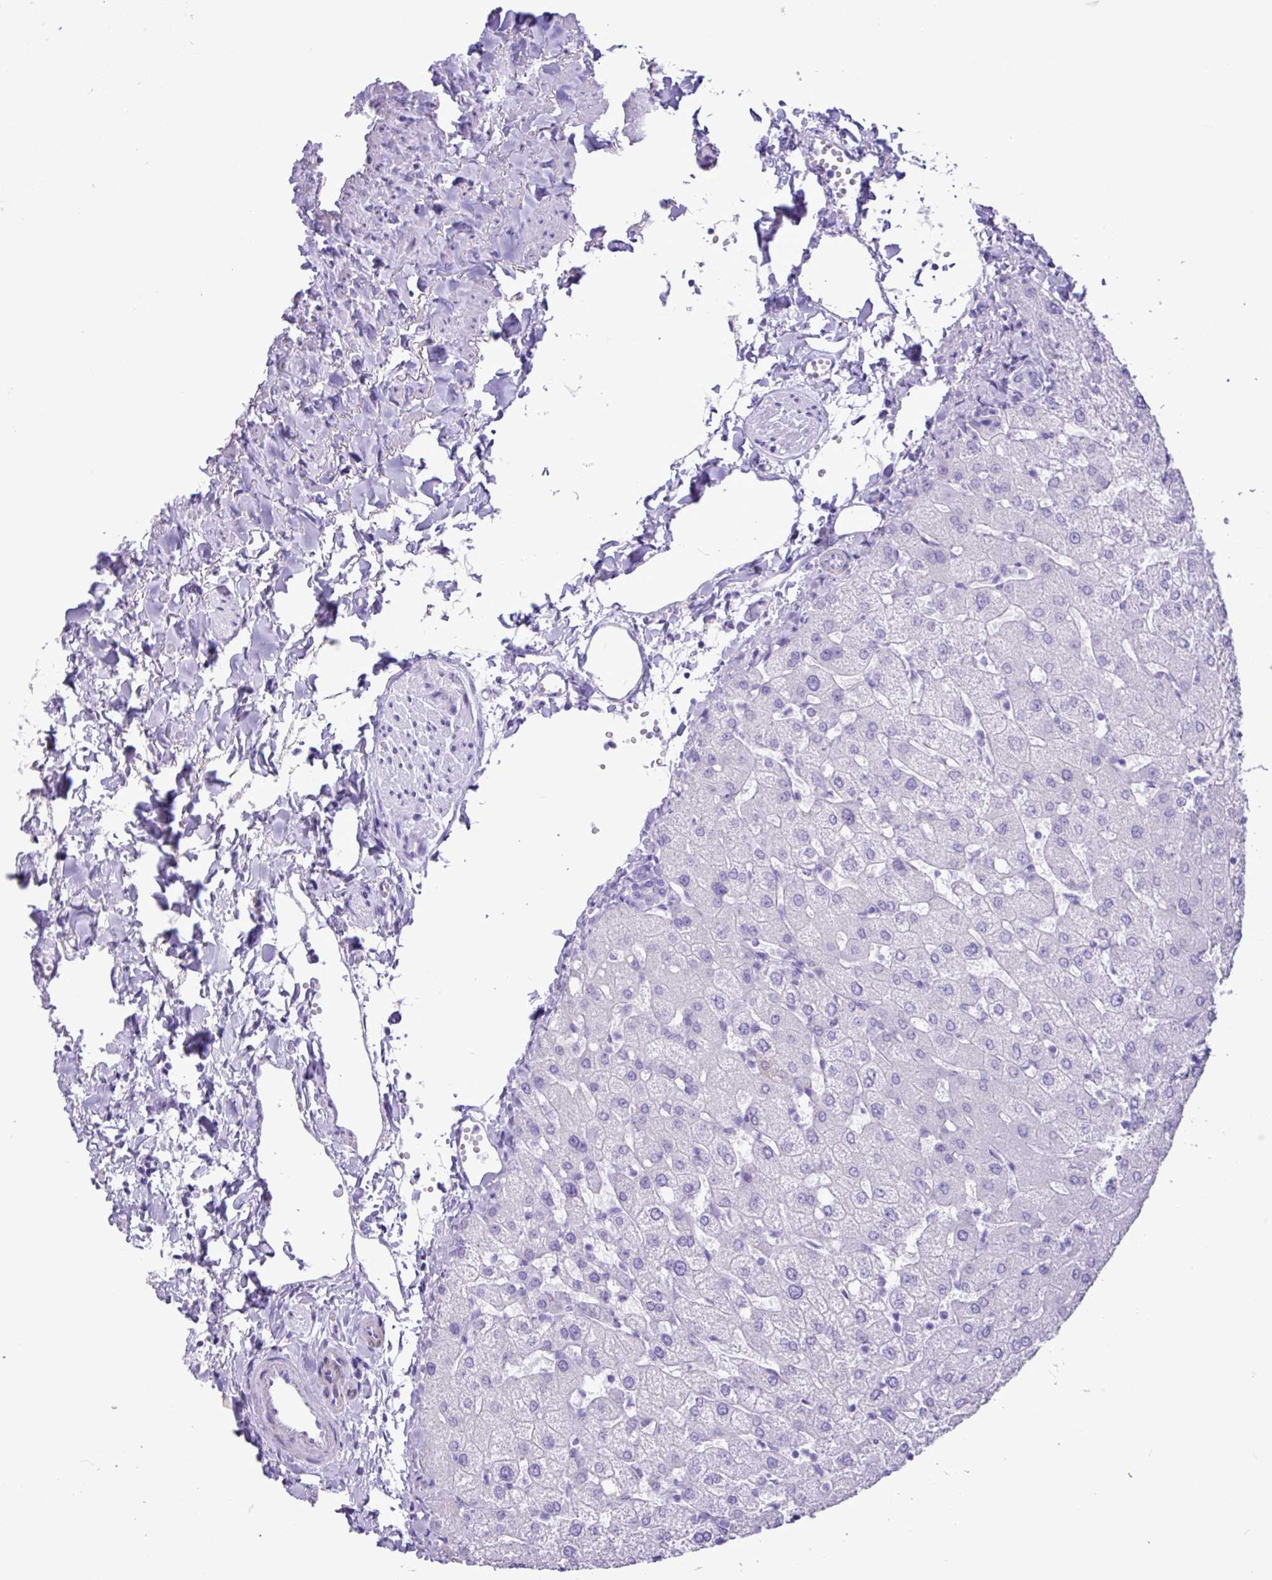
{"staining": {"intensity": "negative", "quantity": "none", "location": "none"}, "tissue": "liver", "cell_type": "Cholangiocytes", "image_type": "normal", "snomed": [{"axis": "morphology", "description": "Normal tissue, NOS"}, {"axis": "topography", "description": "Liver"}], "caption": "DAB (3,3'-diaminobenzidine) immunohistochemical staining of unremarkable human liver displays no significant expression in cholangiocytes. Brightfield microscopy of immunohistochemistry (IHC) stained with DAB (3,3'-diaminobenzidine) (brown) and hematoxylin (blue), captured at high magnification.", "gene": "CKMT2", "patient": {"sex": "female", "age": 54}}